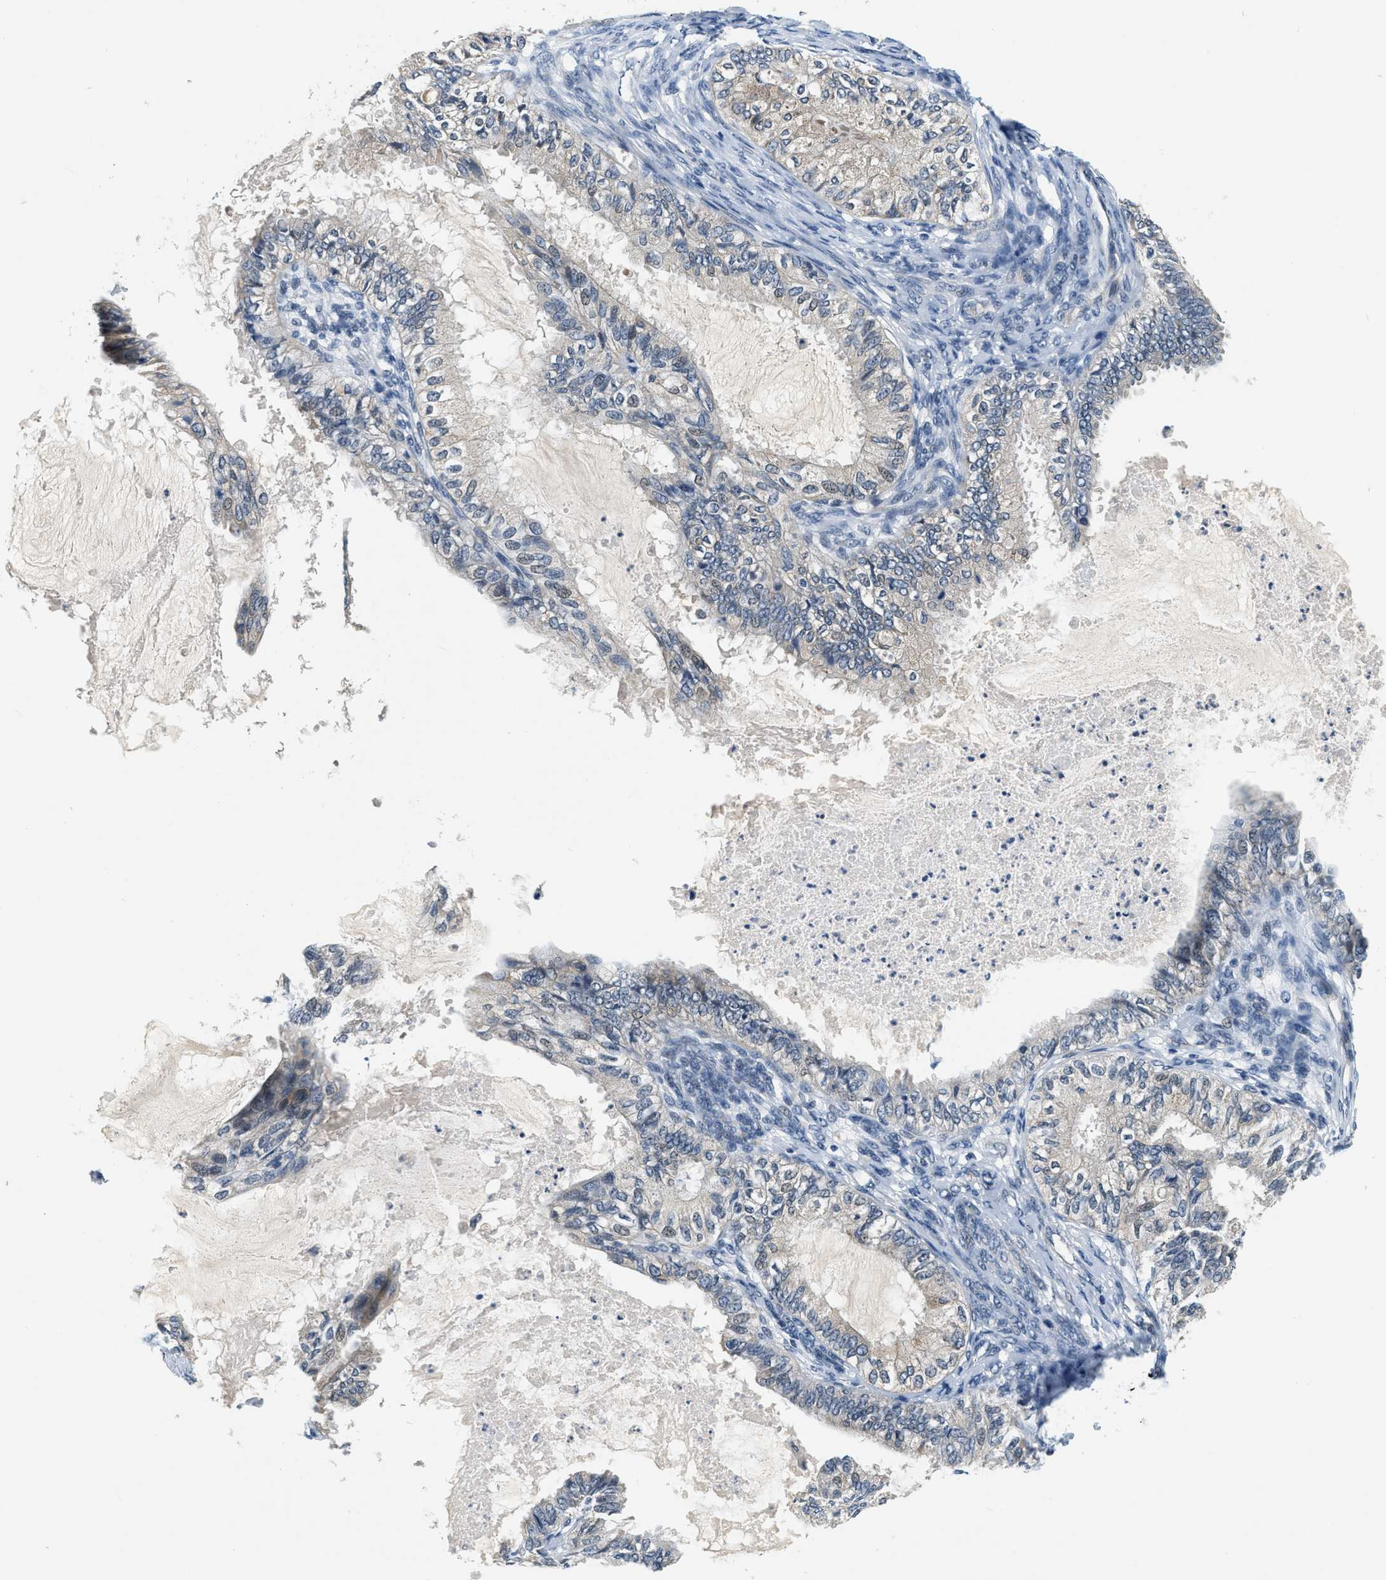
{"staining": {"intensity": "negative", "quantity": "none", "location": "none"}, "tissue": "cervical cancer", "cell_type": "Tumor cells", "image_type": "cancer", "snomed": [{"axis": "morphology", "description": "Normal tissue, NOS"}, {"axis": "morphology", "description": "Adenocarcinoma, NOS"}, {"axis": "topography", "description": "Cervix"}, {"axis": "topography", "description": "Endometrium"}], "caption": "Immunohistochemistry of cervical adenocarcinoma shows no positivity in tumor cells.", "gene": "YAE1", "patient": {"sex": "female", "age": 86}}